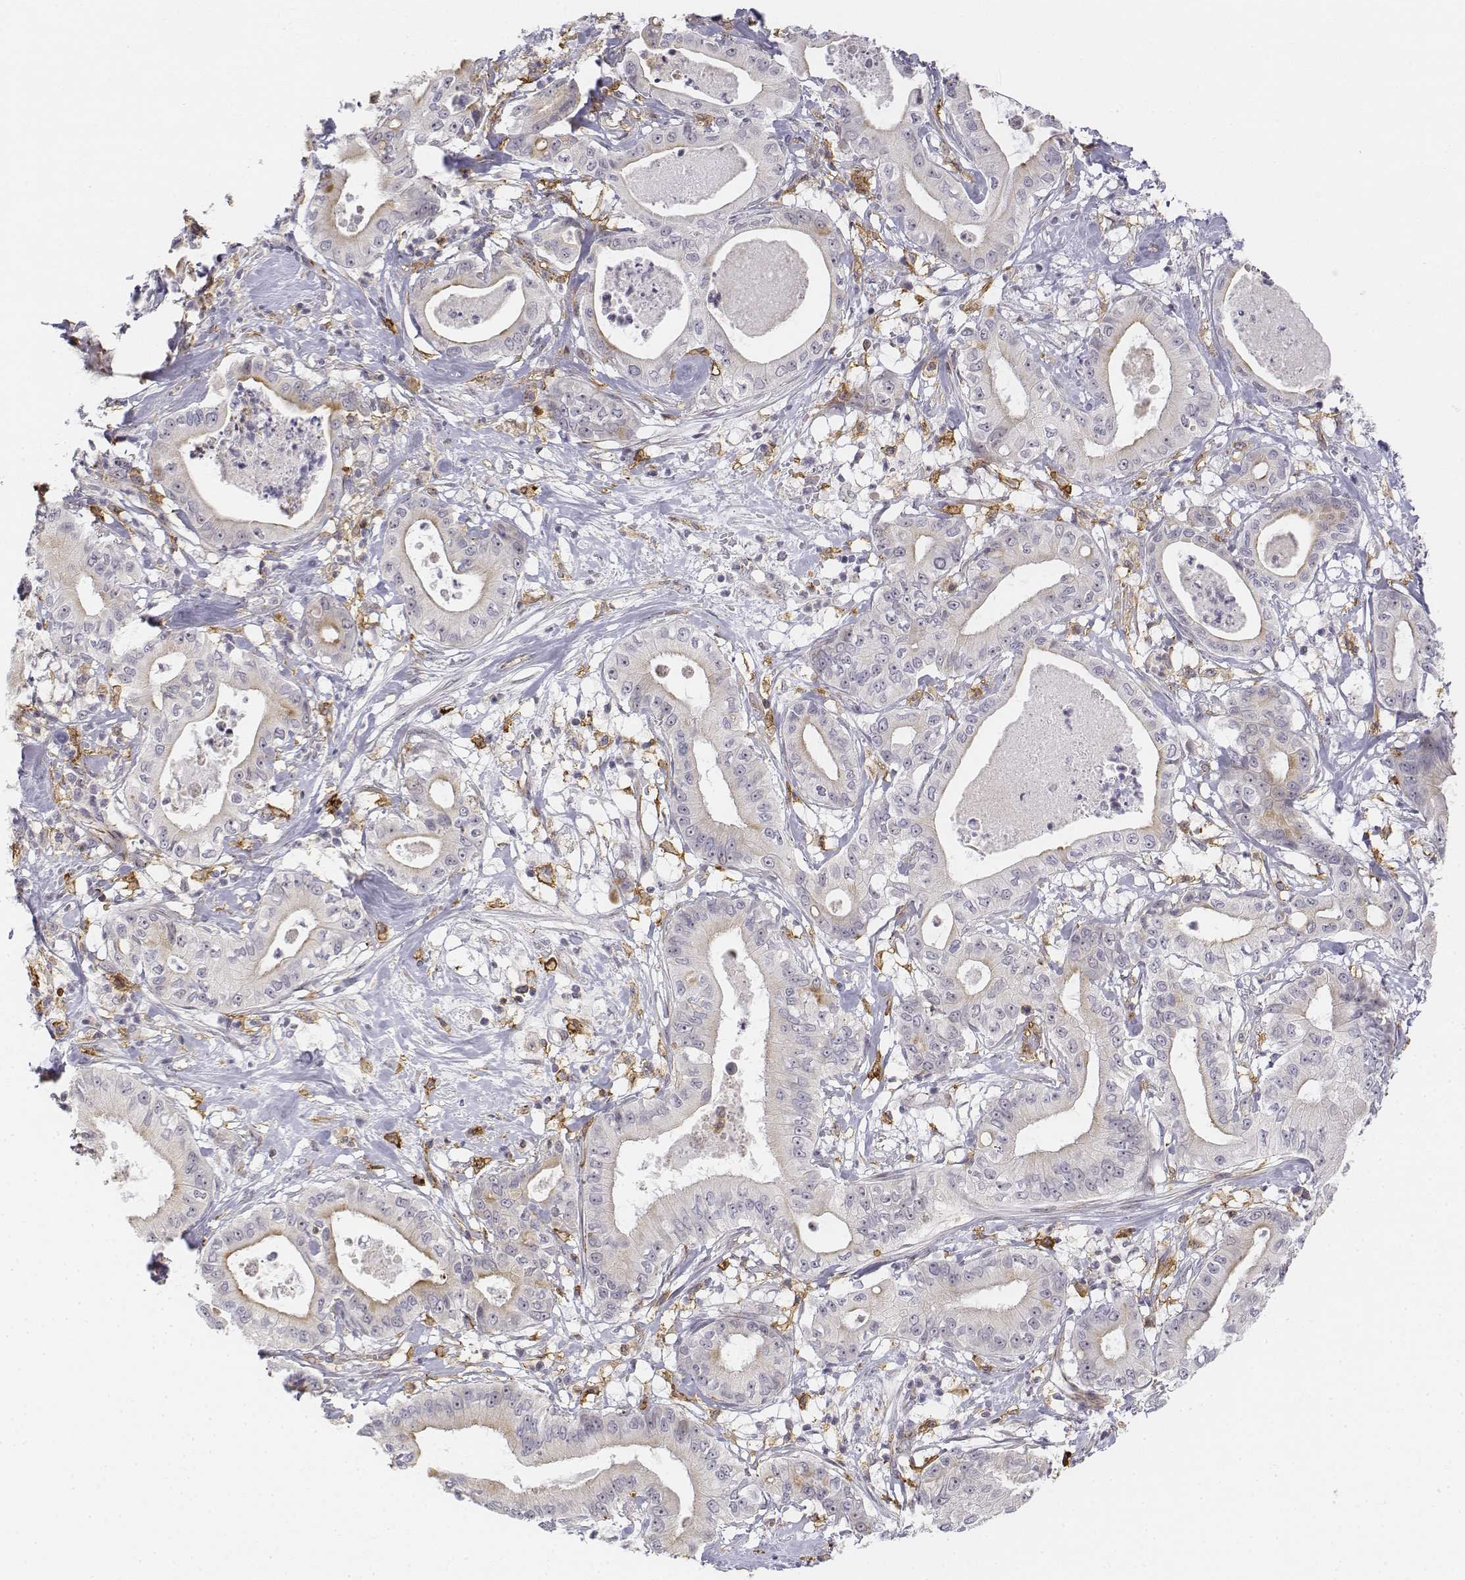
{"staining": {"intensity": "negative", "quantity": "none", "location": "none"}, "tissue": "pancreatic cancer", "cell_type": "Tumor cells", "image_type": "cancer", "snomed": [{"axis": "morphology", "description": "Adenocarcinoma, NOS"}, {"axis": "topography", "description": "Pancreas"}], "caption": "Immunohistochemistry micrograph of human pancreatic cancer (adenocarcinoma) stained for a protein (brown), which exhibits no positivity in tumor cells. (DAB (3,3'-diaminobenzidine) IHC, high magnification).", "gene": "CD14", "patient": {"sex": "male", "age": 71}}